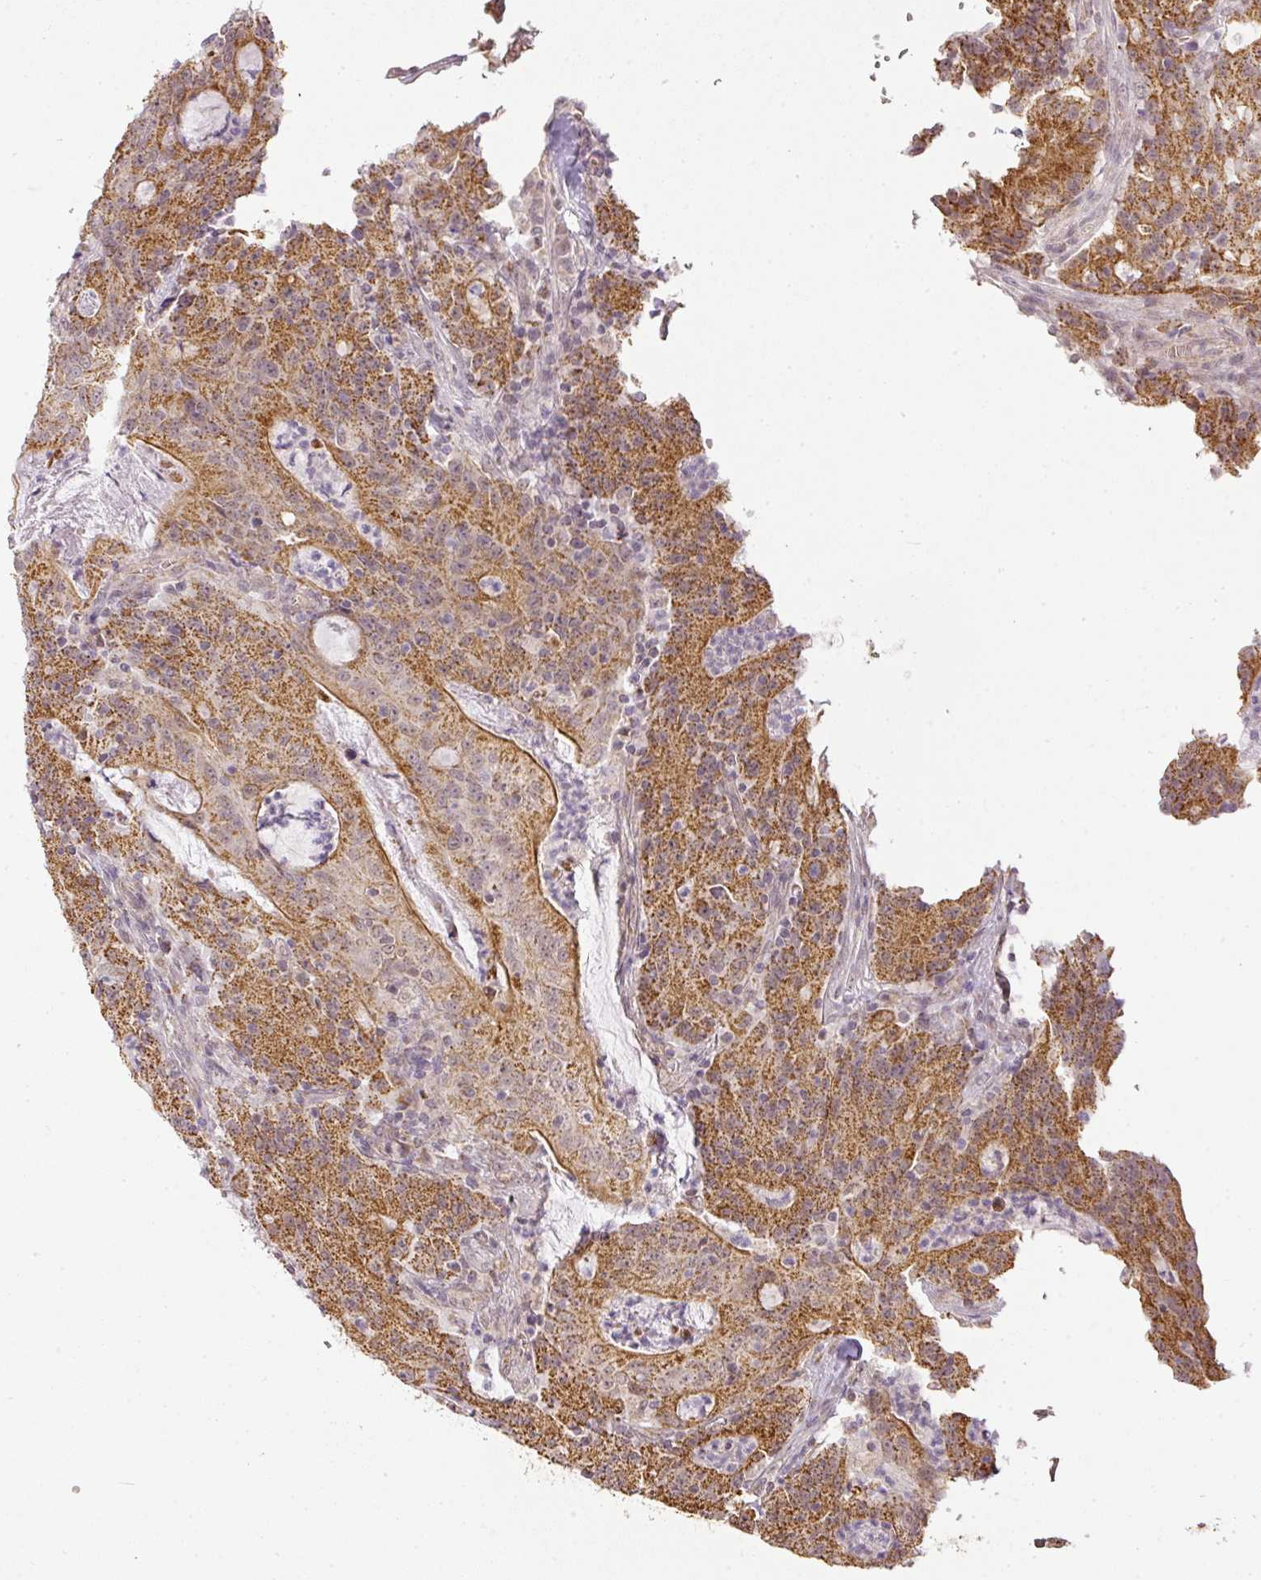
{"staining": {"intensity": "moderate", "quantity": ">75%", "location": "cytoplasmic/membranous"}, "tissue": "colorectal cancer", "cell_type": "Tumor cells", "image_type": "cancer", "snomed": [{"axis": "morphology", "description": "Adenocarcinoma, NOS"}, {"axis": "topography", "description": "Colon"}], "caption": "DAB (3,3'-diaminobenzidine) immunohistochemical staining of adenocarcinoma (colorectal) demonstrates moderate cytoplasmic/membranous protein positivity in approximately >75% of tumor cells.", "gene": "MYOM2", "patient": {"sex": "male", "age": 83}}